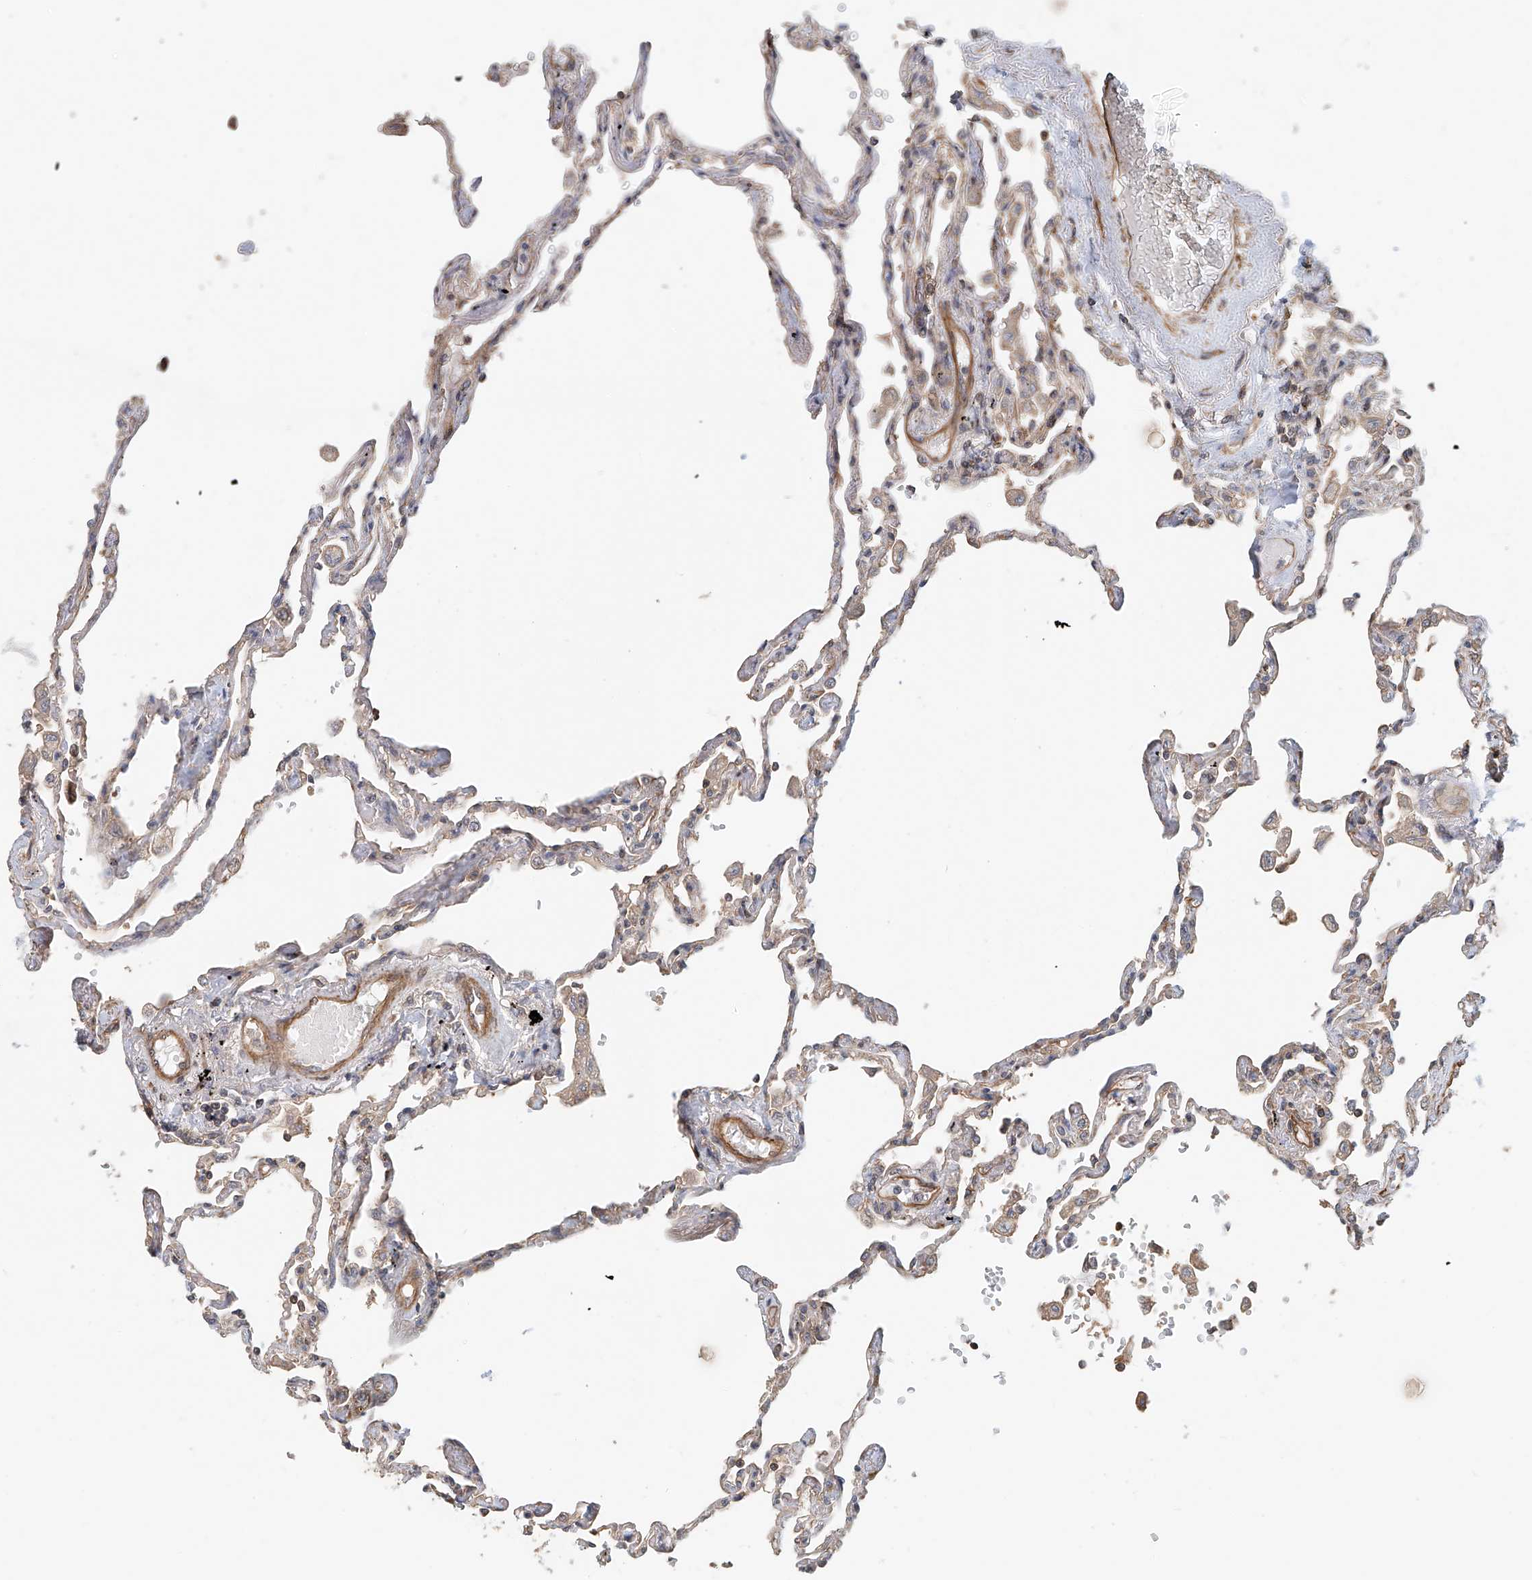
{"staining": {"intensity": "weak", "quantity": "25%-75%", "location": "cytoplasmic/membranous"}, "tissue": "lung", "cell_type": "Alveolar cells", "image_type": "normal", "snomed": [{"axis": "morphology", "description": "Normal tissue, NOS"}, {"axis": "topography", "description": "Lung"}], "caption": "IHC (DAB (3,3'-diaminobenzidine)) staining of normal human lung displays weak cytoplasmic/membranous protein expression in approximately 25%-75% of alveolar cells. The protein is stained brown, and the nuclei are stained in blue (DAB IHC with brightfield microscopy, high magnification).", "gene": "FRYL", "patient": {"sex": "female", "age": 67}}